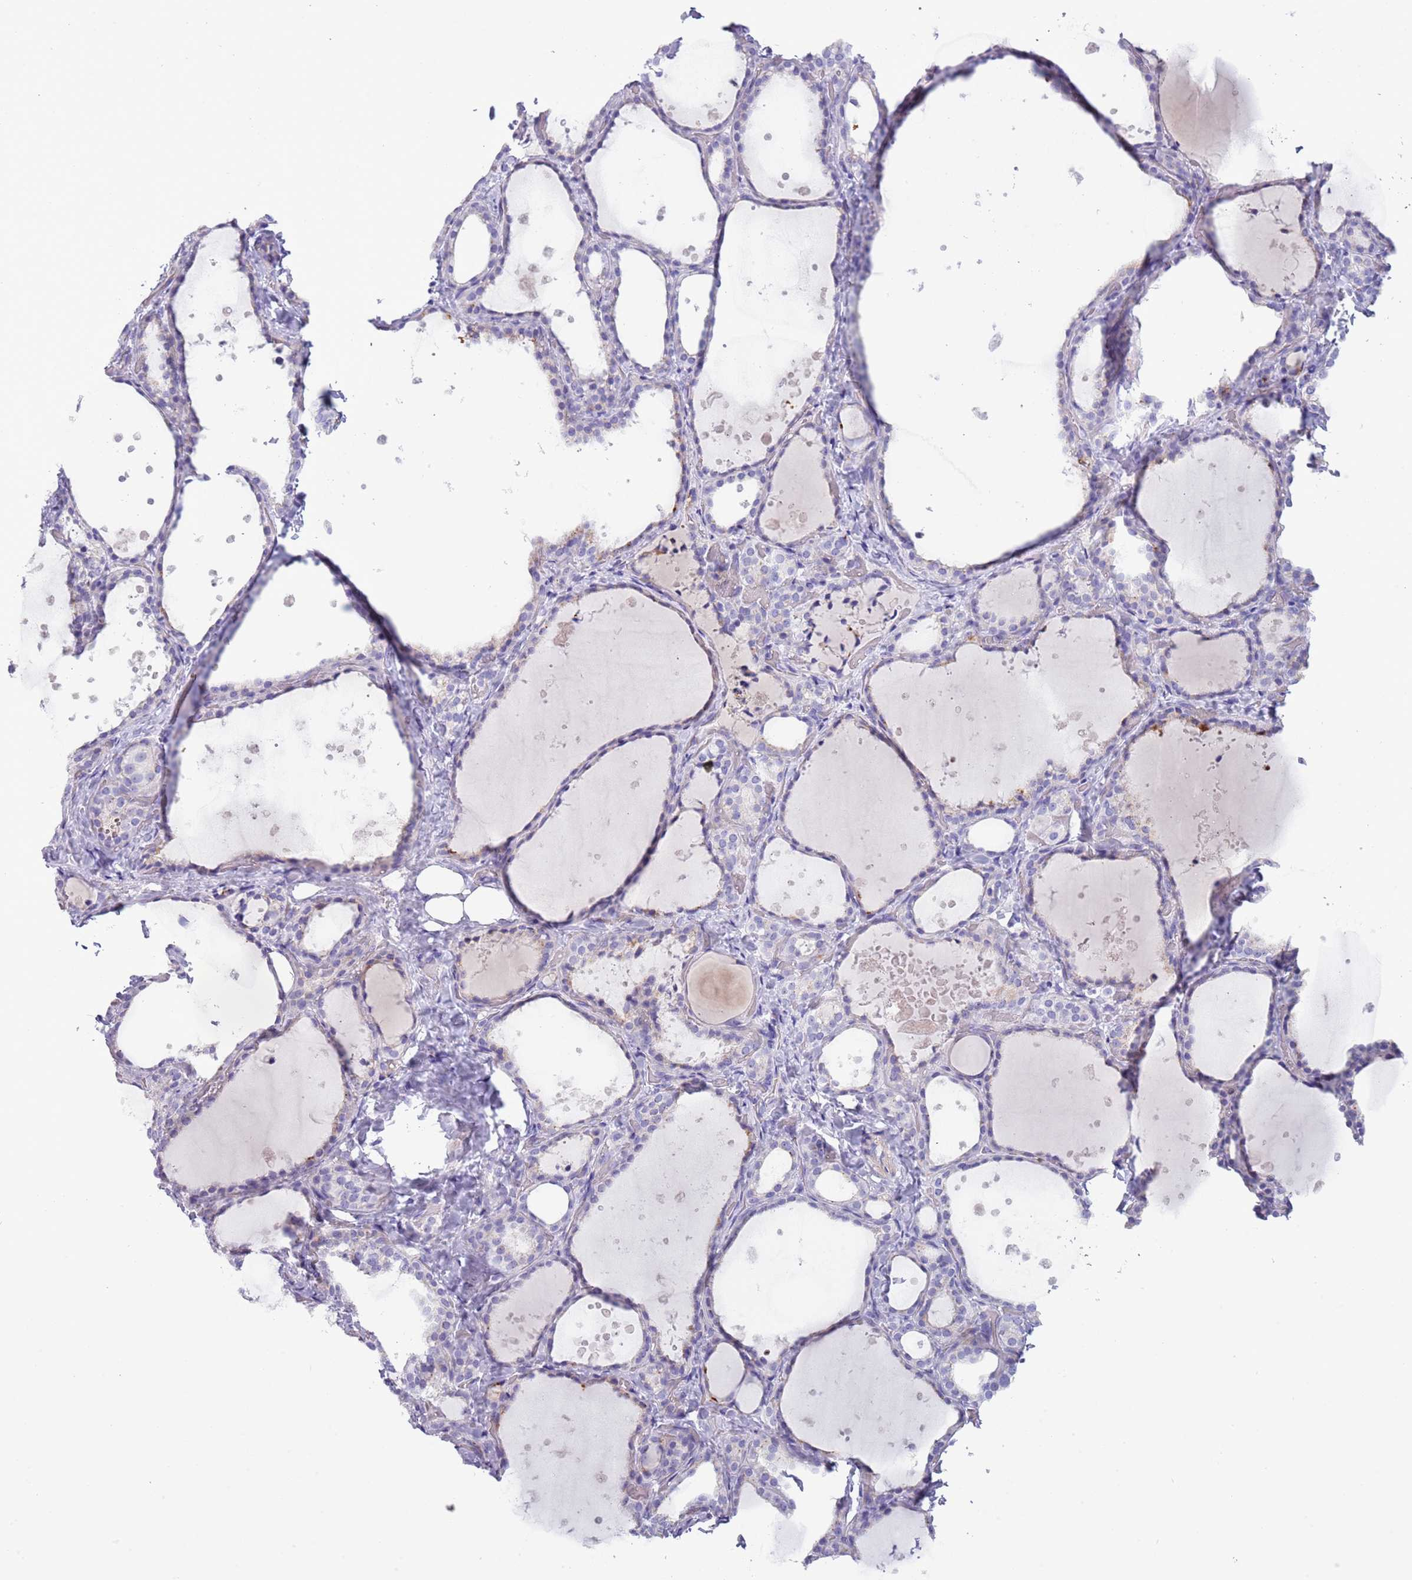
{"staining": {"intensity": "weak", "quantity": "<25%", "location": "cytoplasmic/membranous"}, "tissue": "thyroid gland", "cell_type": "Glandular cells", "image_type": "normal", "snomed": [{"axis": "morphology", "description": "Normal tissue, NOS"}, {"axis": "topography", "description": "Thyroid gland"}], "caption": "DAB immunohistochemical staining of benign thyroid gland displays no significant staining in glandular cells.", "gene": "NBPF4", "patient": {"sex": "female", "age": 44}}